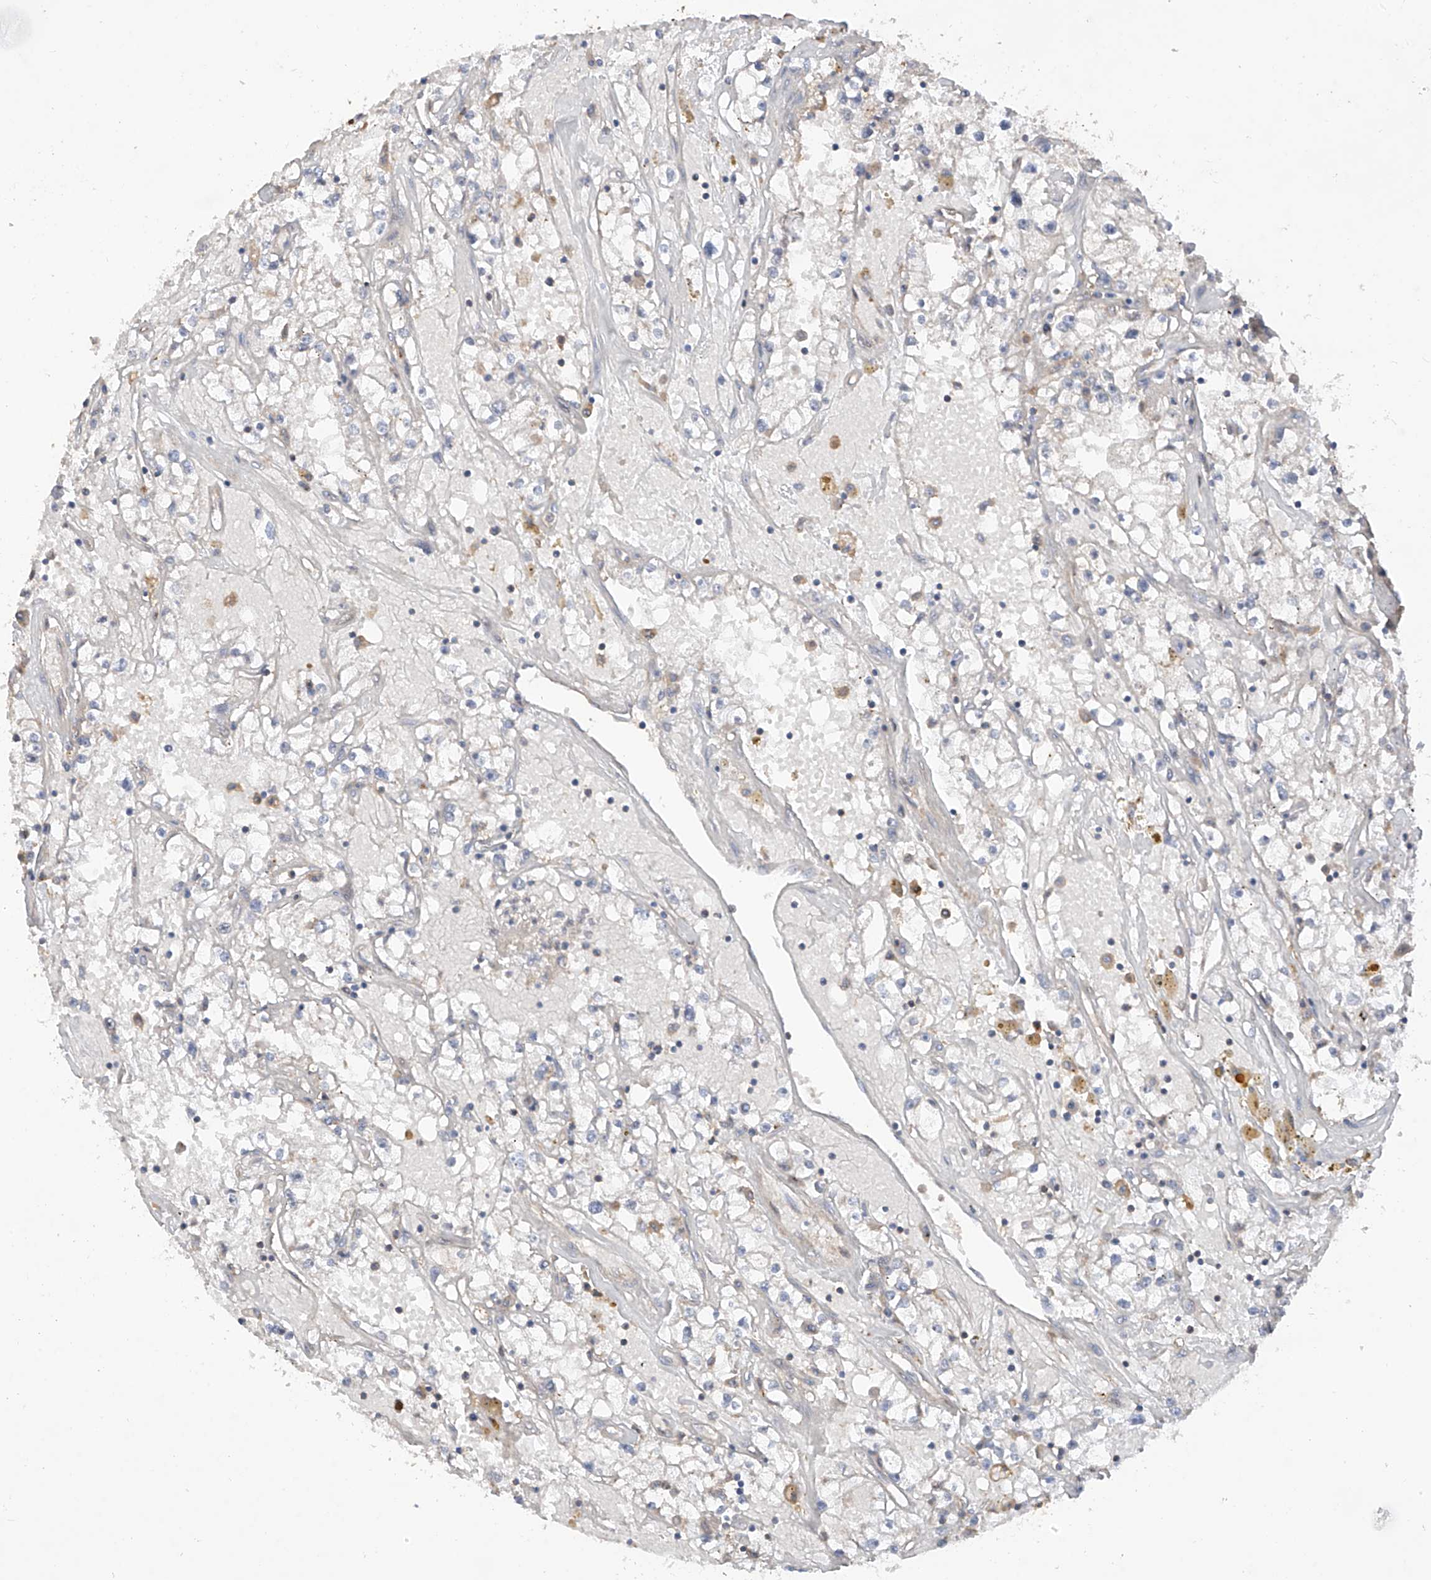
{"staining": {"intensity": "negative", "quantity": "none", "location": "none"}, "tissue": "renal cancer", "cell_type": "Tumor cells", "image_type": "cancer", "snomed": [{"axis": "morphology", "description": "Adenocarcinoma, NOS"}, {"axis": "topography", "description": "Kidney"}], "caption": "The immunohistochemistry image has no significant expression in tumor cells of renal adenocarcinoma tissue.", "gene": "RPAIN", "patient": {"sex": "male", "age": 56}}